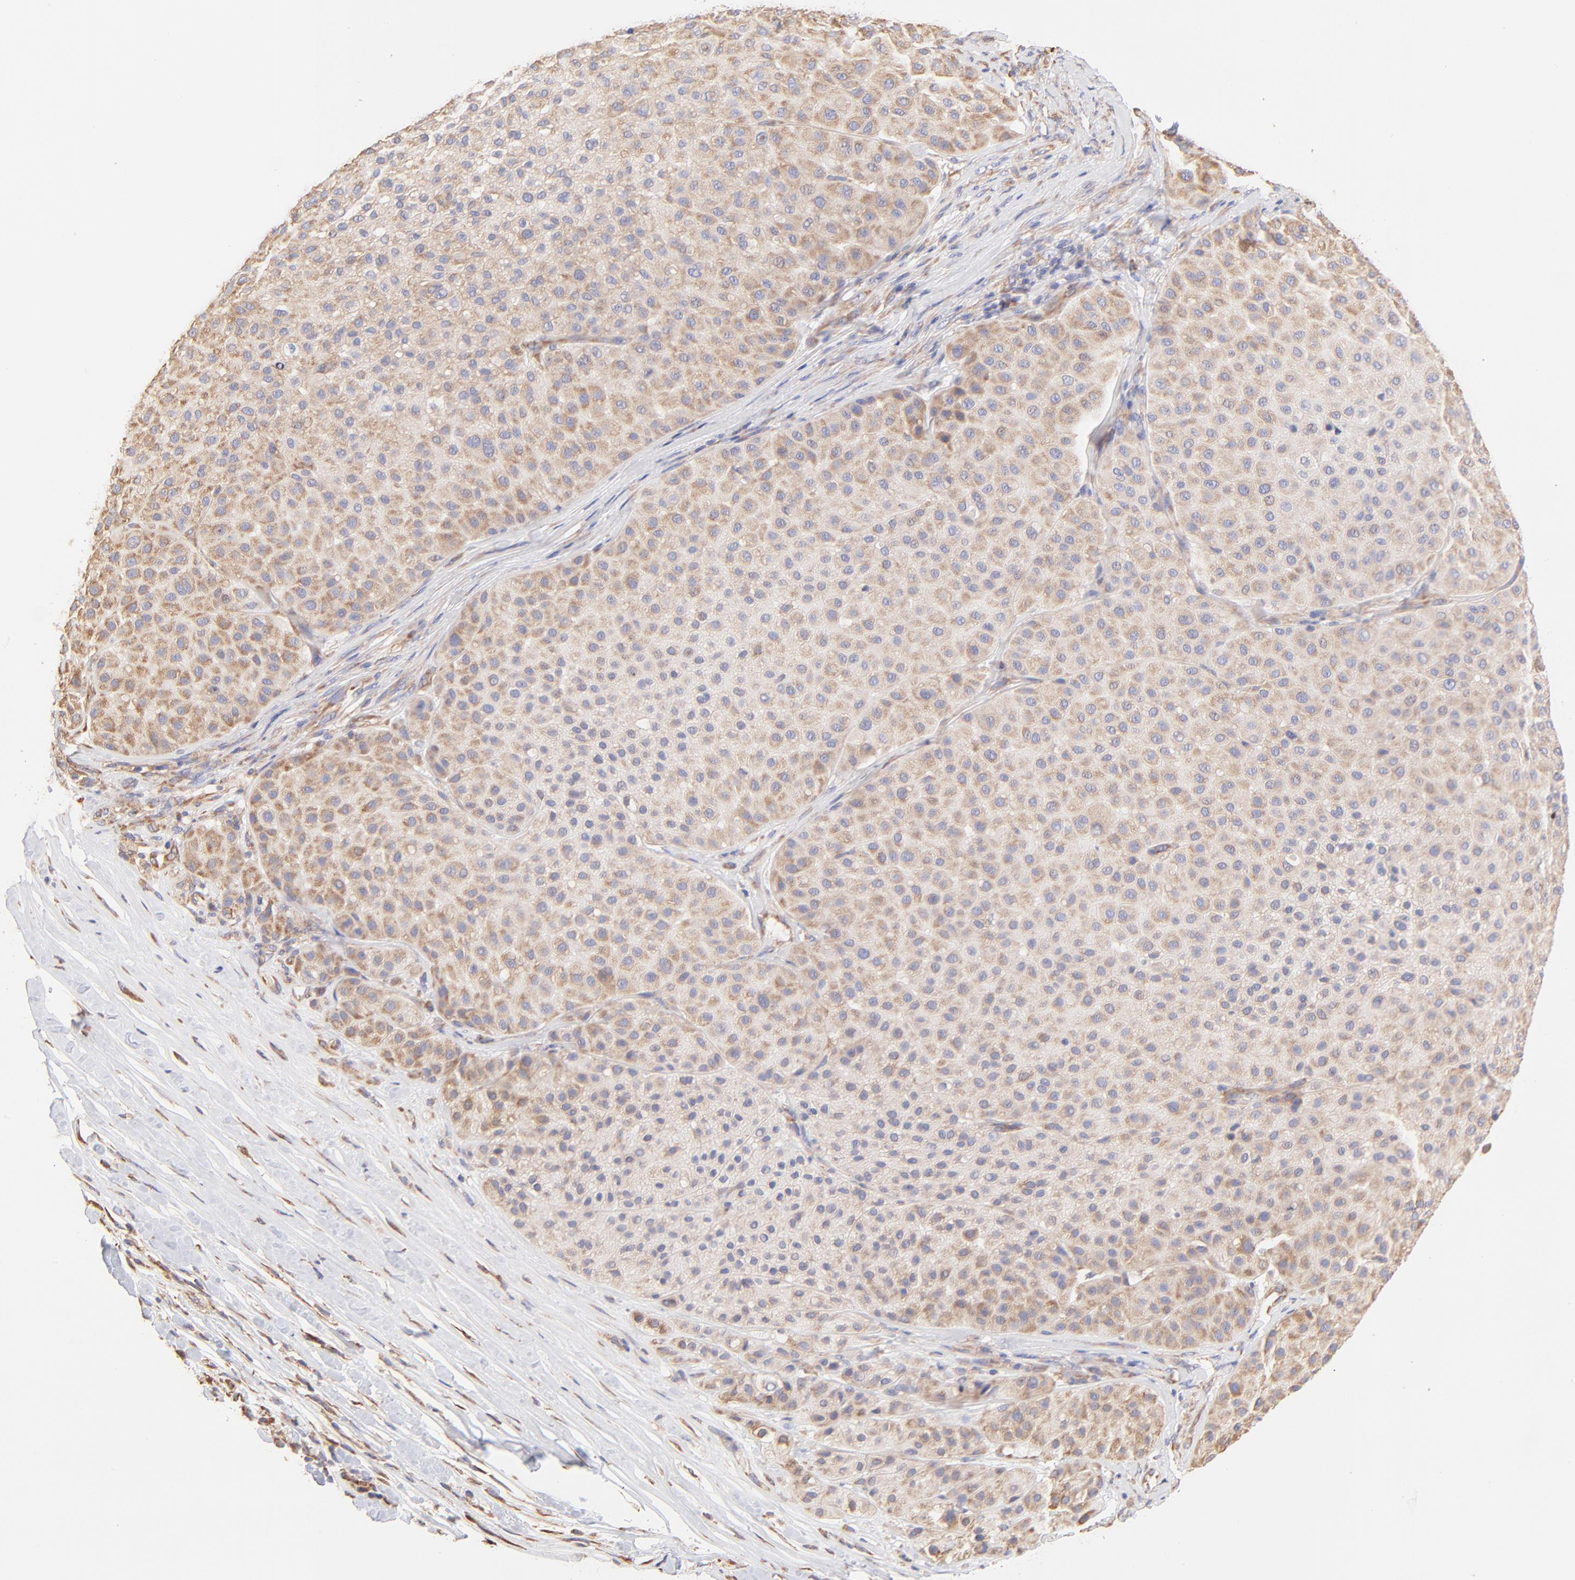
{"staining": {"intensity": "moderate", "quantity": ">75%", "location": "cytoplasmic/membranous"}, "tissue": "melanoma", "cell_type": "Tumor cells", "image_type": "cancer", "snomed": [{"axis": "morphology", "description": "Normal tissue, NOS"}, {"axis": "morphology", "description": "Malignant melanoma, Metastatic site"}, {"axis": "topography", "description": "Skin"}], "caption": "IHC (DAB (3,3'-diaminobenzidine)) staining of malignant melanoma (metastatic site) displays moderate cytoplasmic/membranous protein expression in approximately >75% of tumor cells.", "gene": "RPL30", "patient": {"sex": "male", "age": 41}}